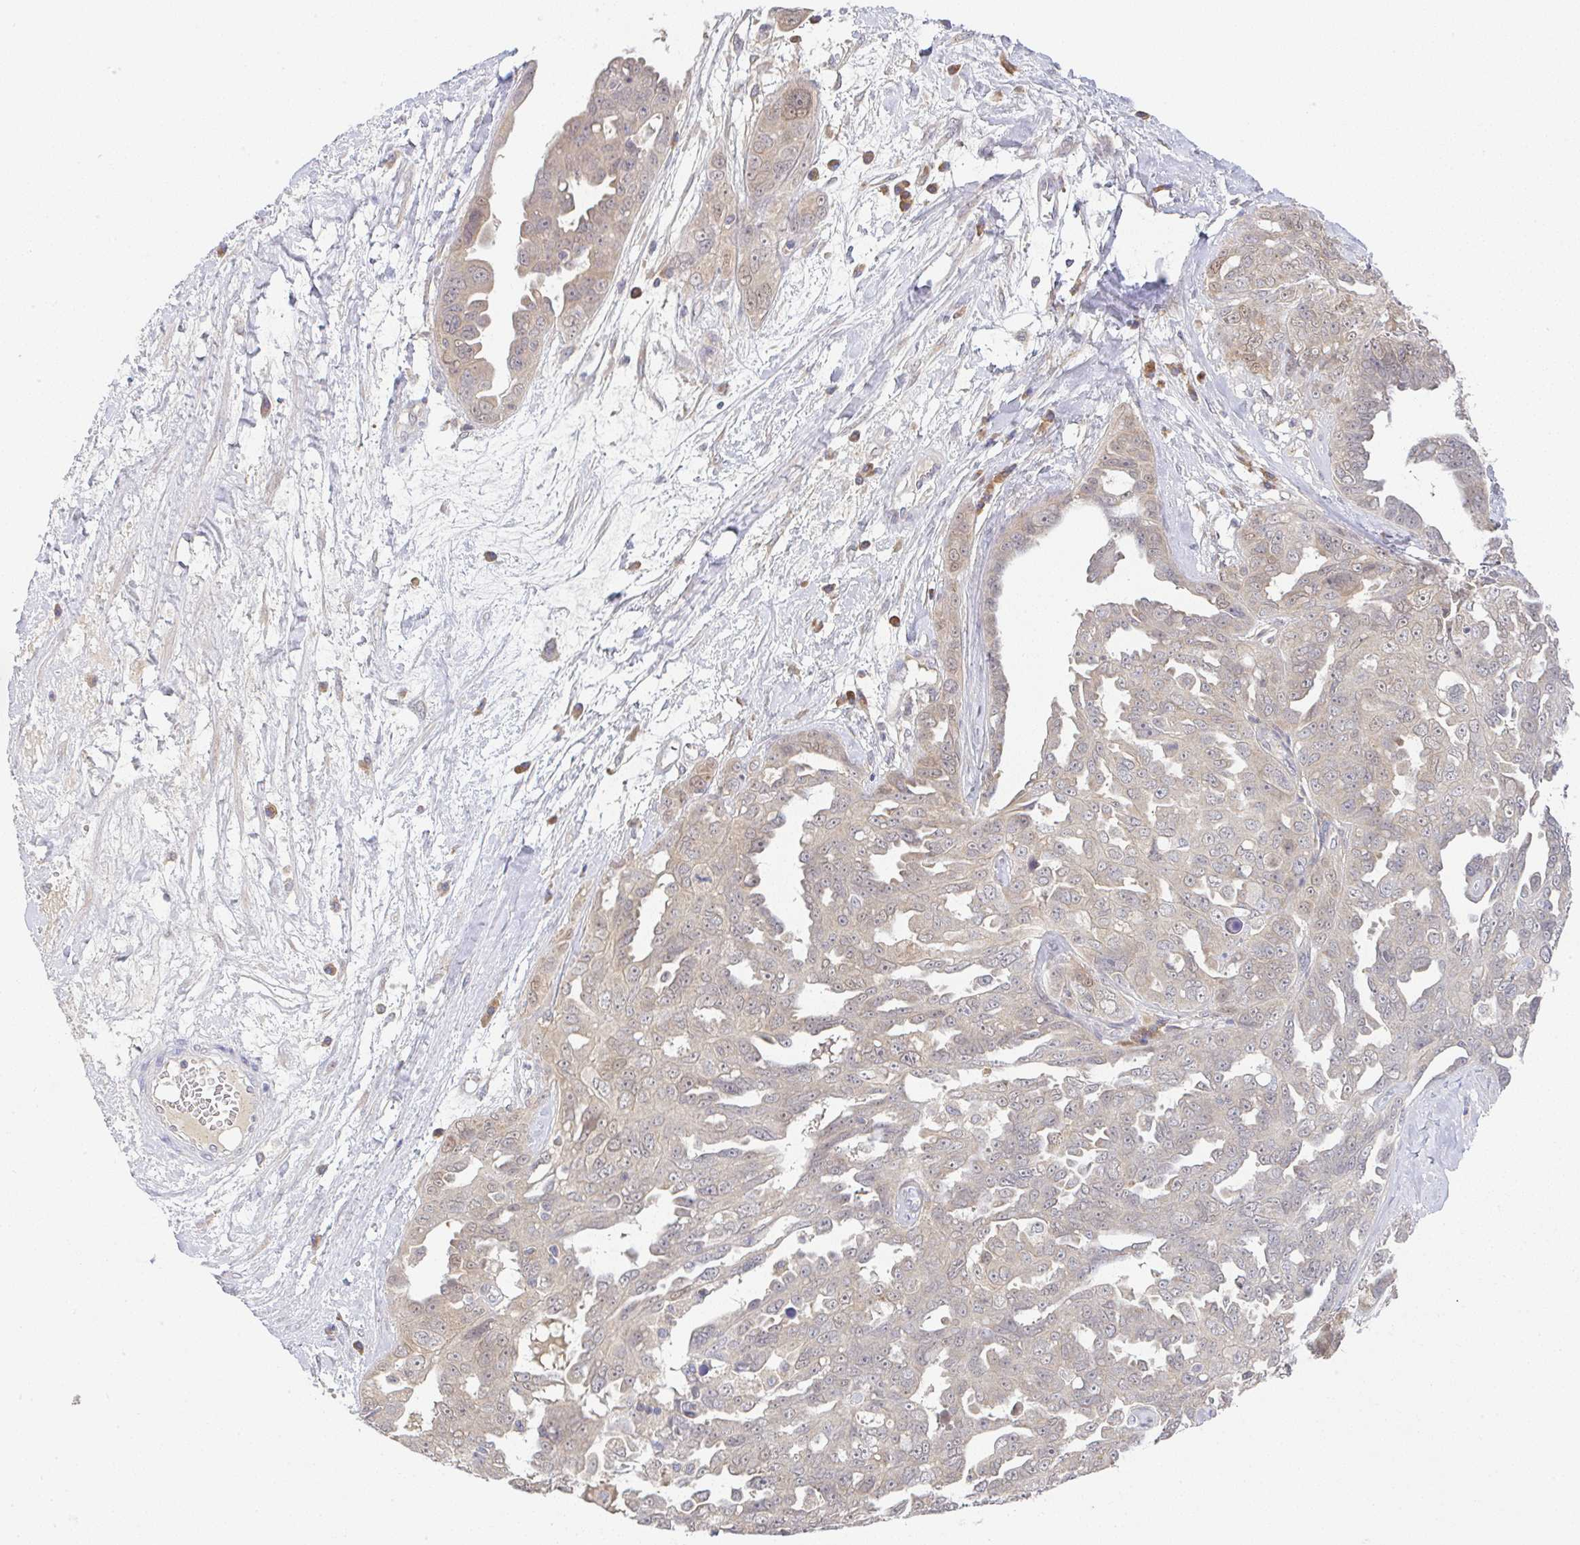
{"staining": {"intensity": "weak", "quantity": "25%-75%", "location": "cytoplasmic/membranous,nuclear"}, "tissue": "ovarian cancer", "cell_type": "Tumor cells", "image_type": "cancer", "snomed": [{"axis": "morphology", "description": "Carcinoma, endometroid"}, {"axis": "topography", "description": "Ovary"}], "caption": "Immunohistochemistry of human ovarian cancer demonstrates low levels of weak cytoplasmic/membranous and nuclear expression in approximately 25%-75% of tumor cells. (DAB IHC with brightfield microscopy, high magnification).", "gene": "DERL2", "patient": {"sex": "female", "age": 70}}